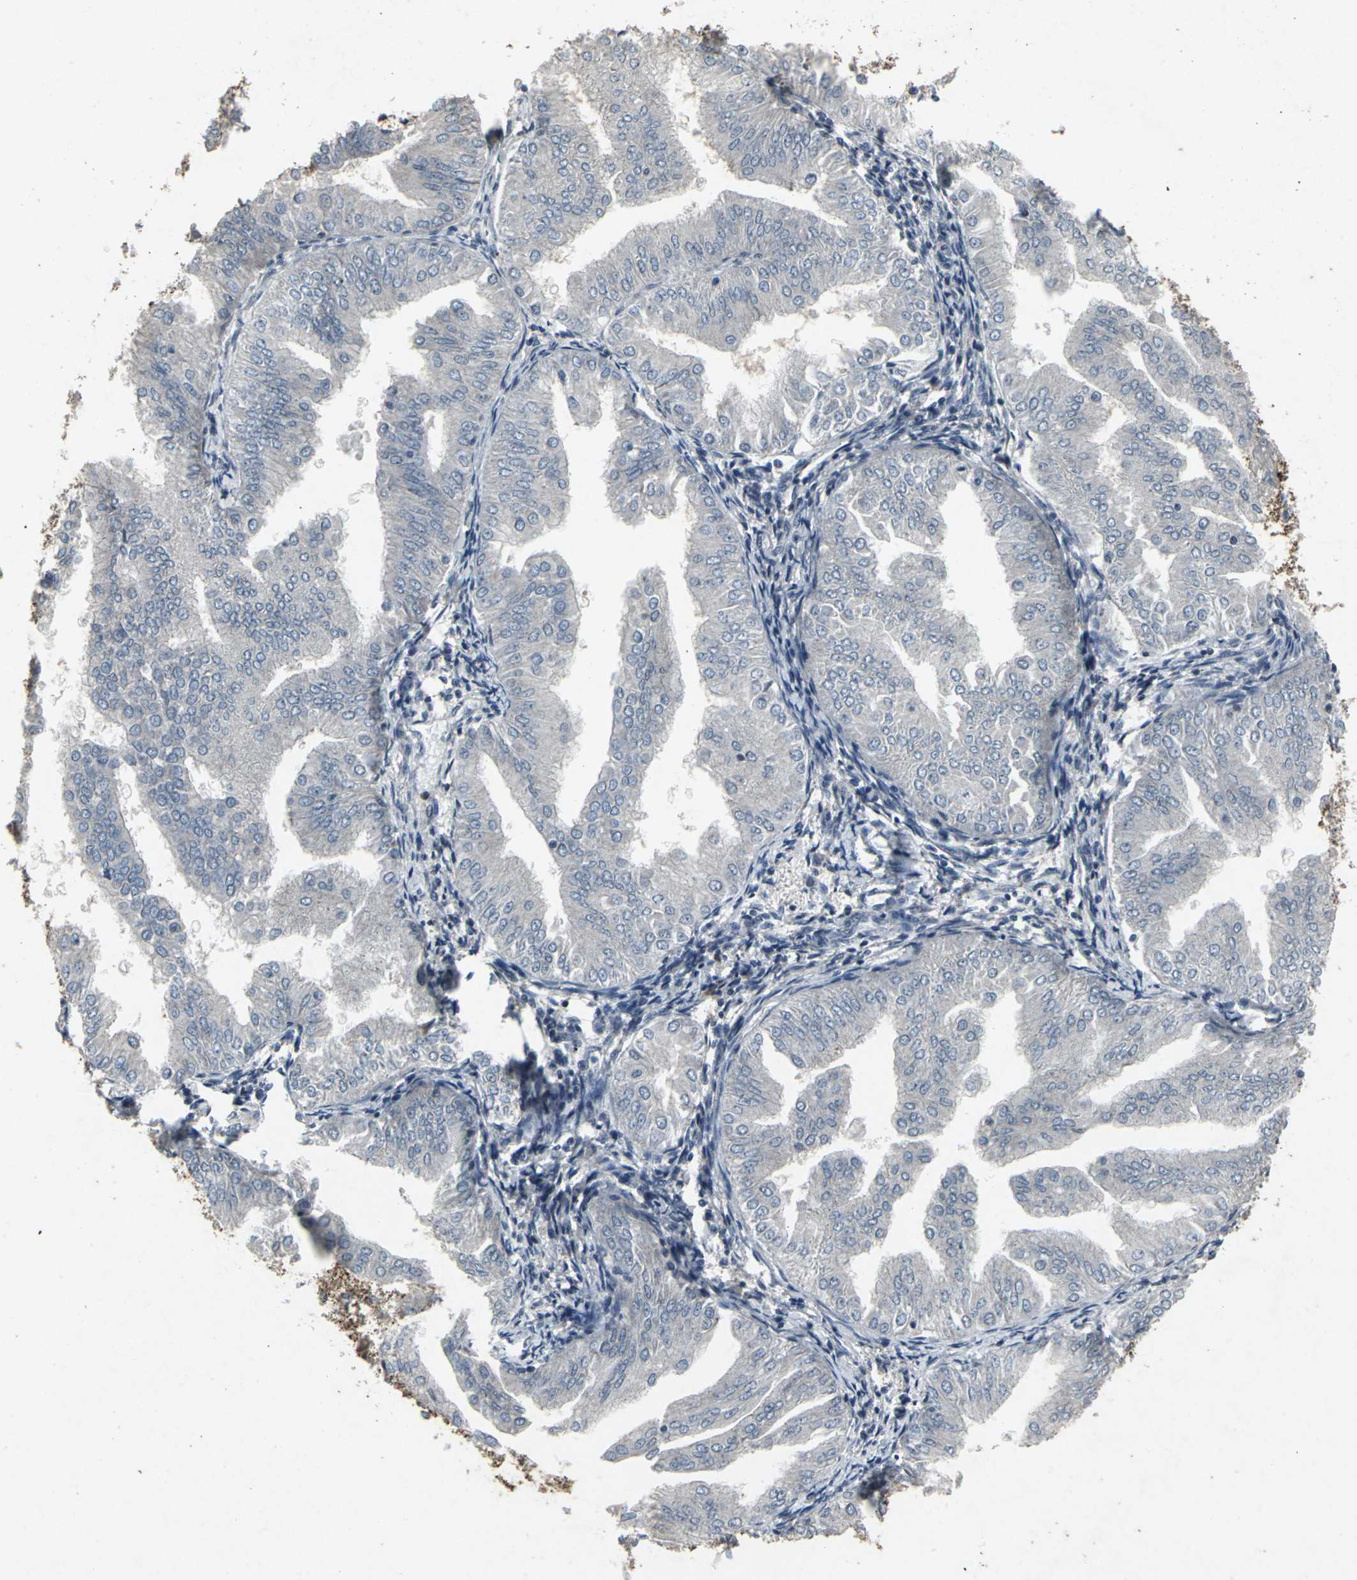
{"staining": {"intensity": "negative", "quantity": "none", "location": "none"}, "tissue": "endometrial cancer", "cell_type": "Tumor cells", "image_type": "cancer", "snomed": [{"axis": "morphology", "description": "Adenocarcinoma, NOS"}, {"axis": "topography", "description": "Endometrium"}], "caption": "Immunohistochemistry (IHC) micrograph of neoplastic tissue: adenocarcinoma (endometrial) stained with DAB demonstrates no significant protein positivity in tumor cells.", "gene": "BMP4", "patient": {"sex": "female", "age": 53}}